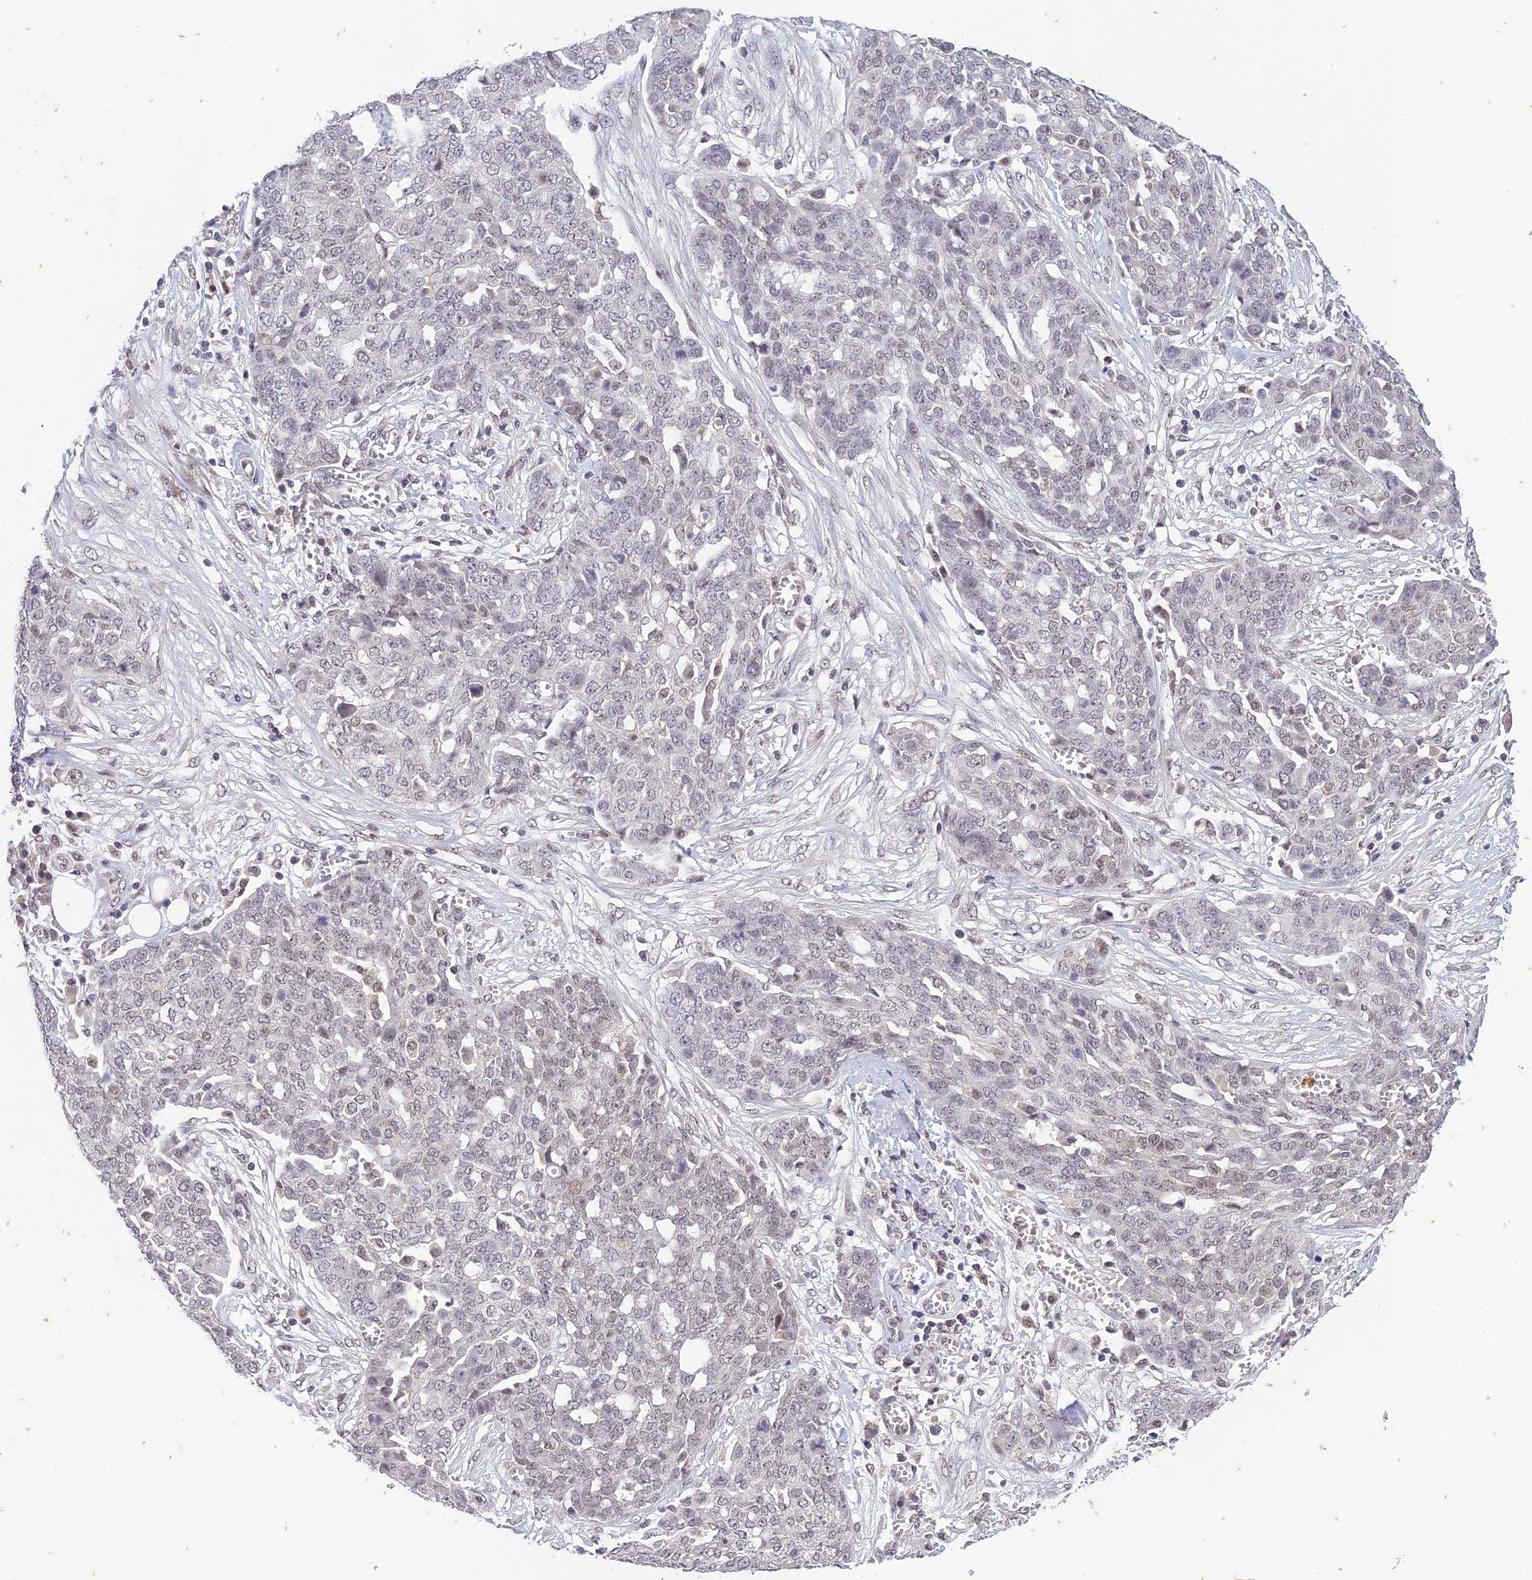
{"staining": {"intensity": "negative", "quantity": "none", "location": "none"}, "tissue": "ovarian cancer", "cell_type": "Tumor cells", "image_type": "cancer", "snomed": [{"axis": "morphology", "description": "Cystadenocarcinoma, serous, NOS"}, {"axis": "topography", "description": "Soft tissue"}, {"axis": "topography", "description": "Ovary"}], "caption": "Tumor cells are negative for protein expression in human ovarian cancer (serous cystadenocarcinoma). (DAB IHC with hematoxylin counter stain).", "gene": "POP4", "patient": {"sex": "female", "age": 57}}